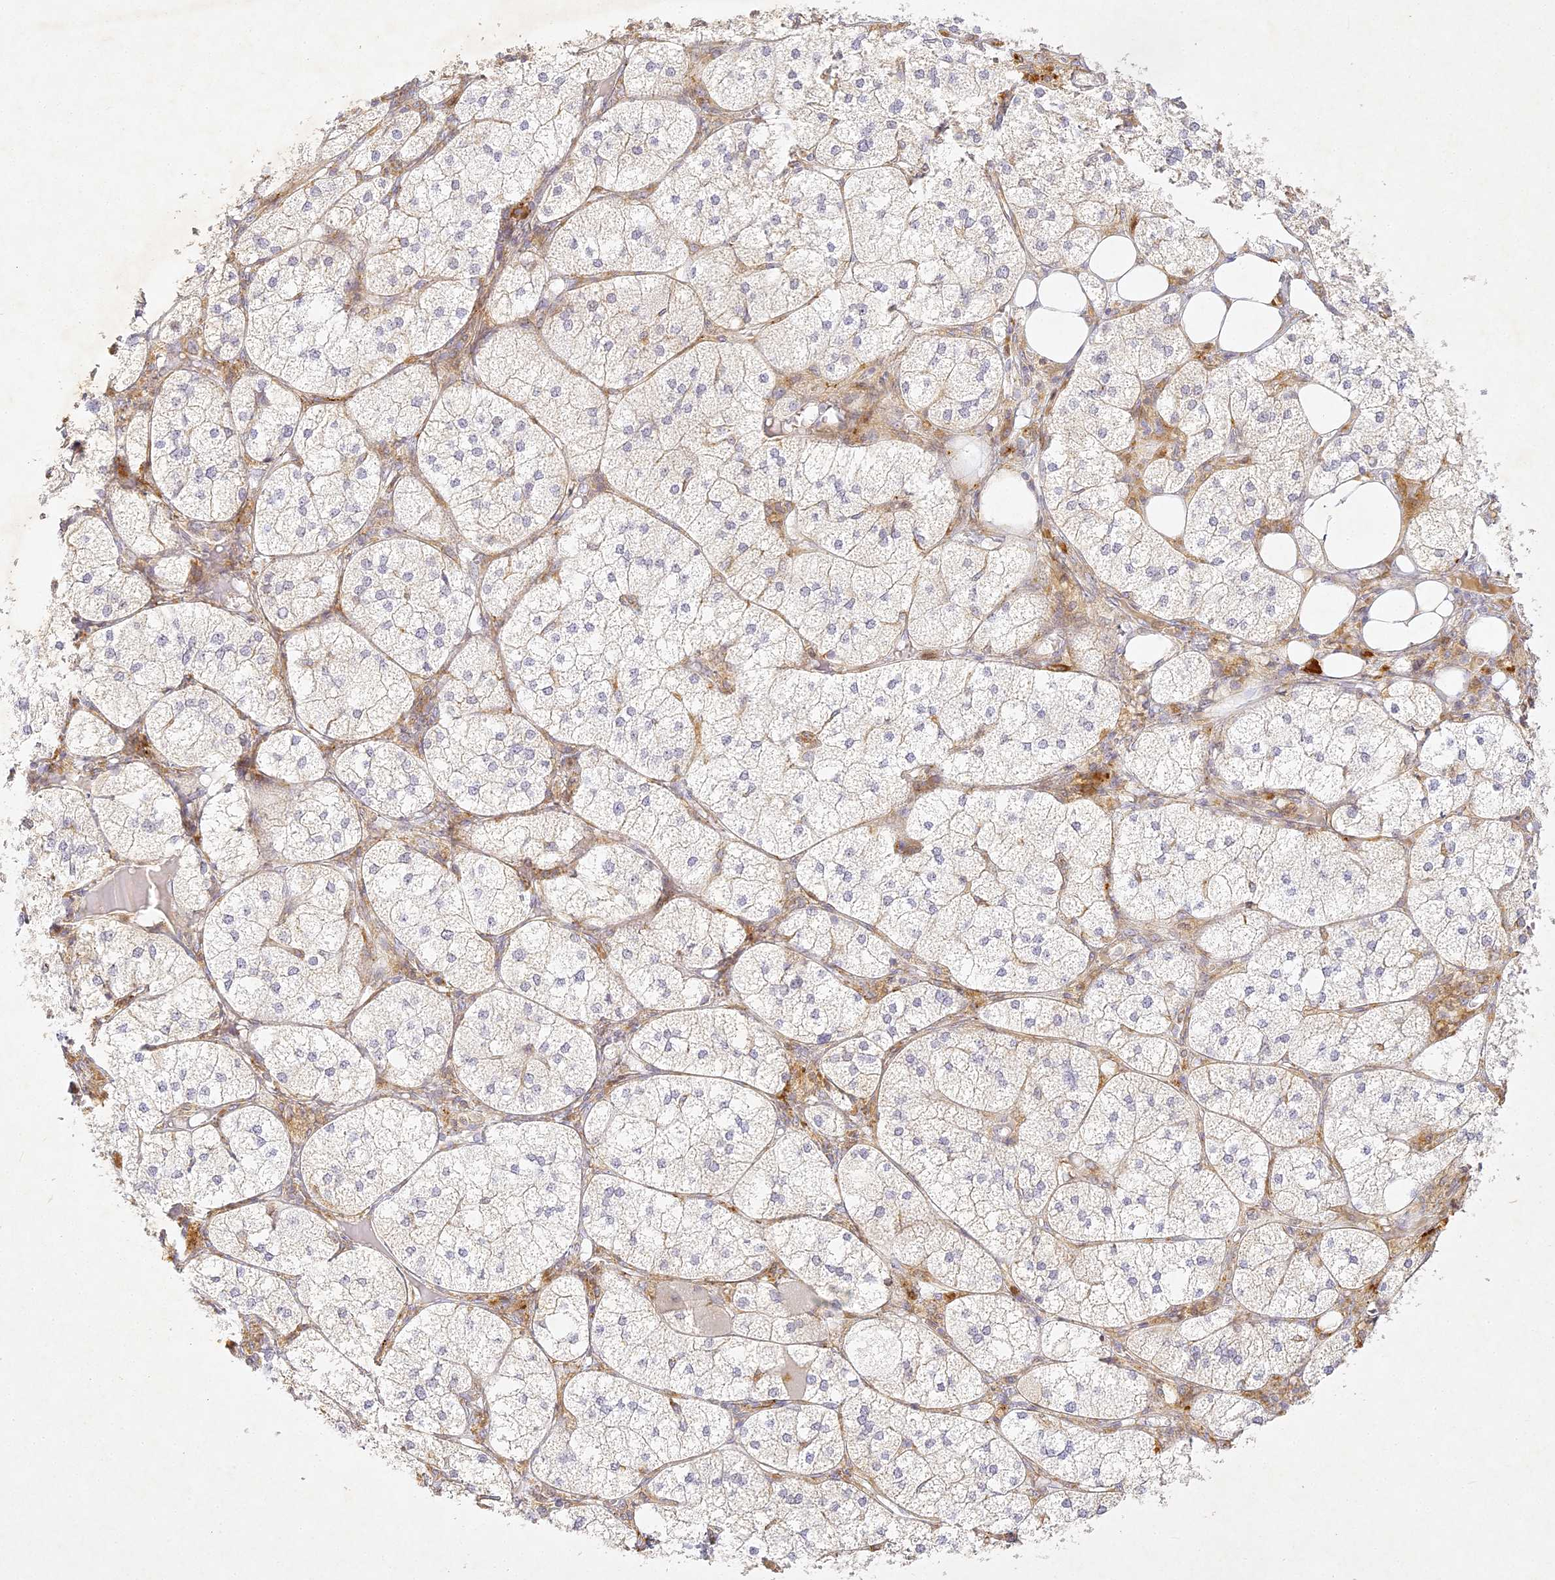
{"staining": {"intensity": "moderate", "quantity": "<25%", "location": "cytoplasmic/membranous,nuclear"}, "tissue": "adrenal gland", "cell_type": "Glandular cells", "image_type": "normal", "snomed": [{"axis": "morphology", "description": "Normal tissue, NOS"}, {"axis": "topography", "description": "Adrenal gland"}], "caption": "Immunohistochemistry staining of normal adrenal gland, which demonstrates low levels of moderate cytoplasmic/membranous,nuclear staining in about <25% of glandular cells indicating moderate cytoplasmic/membranous,nuclear protein staining. The staining was performed using DAB (3,3'-diaminobenzidine) (brown) for protein detection and nuclei were counterstained in hematoxylin (blue).", "gene": "SLC30A5", "patient": {"sex": "female", "age": 61}}